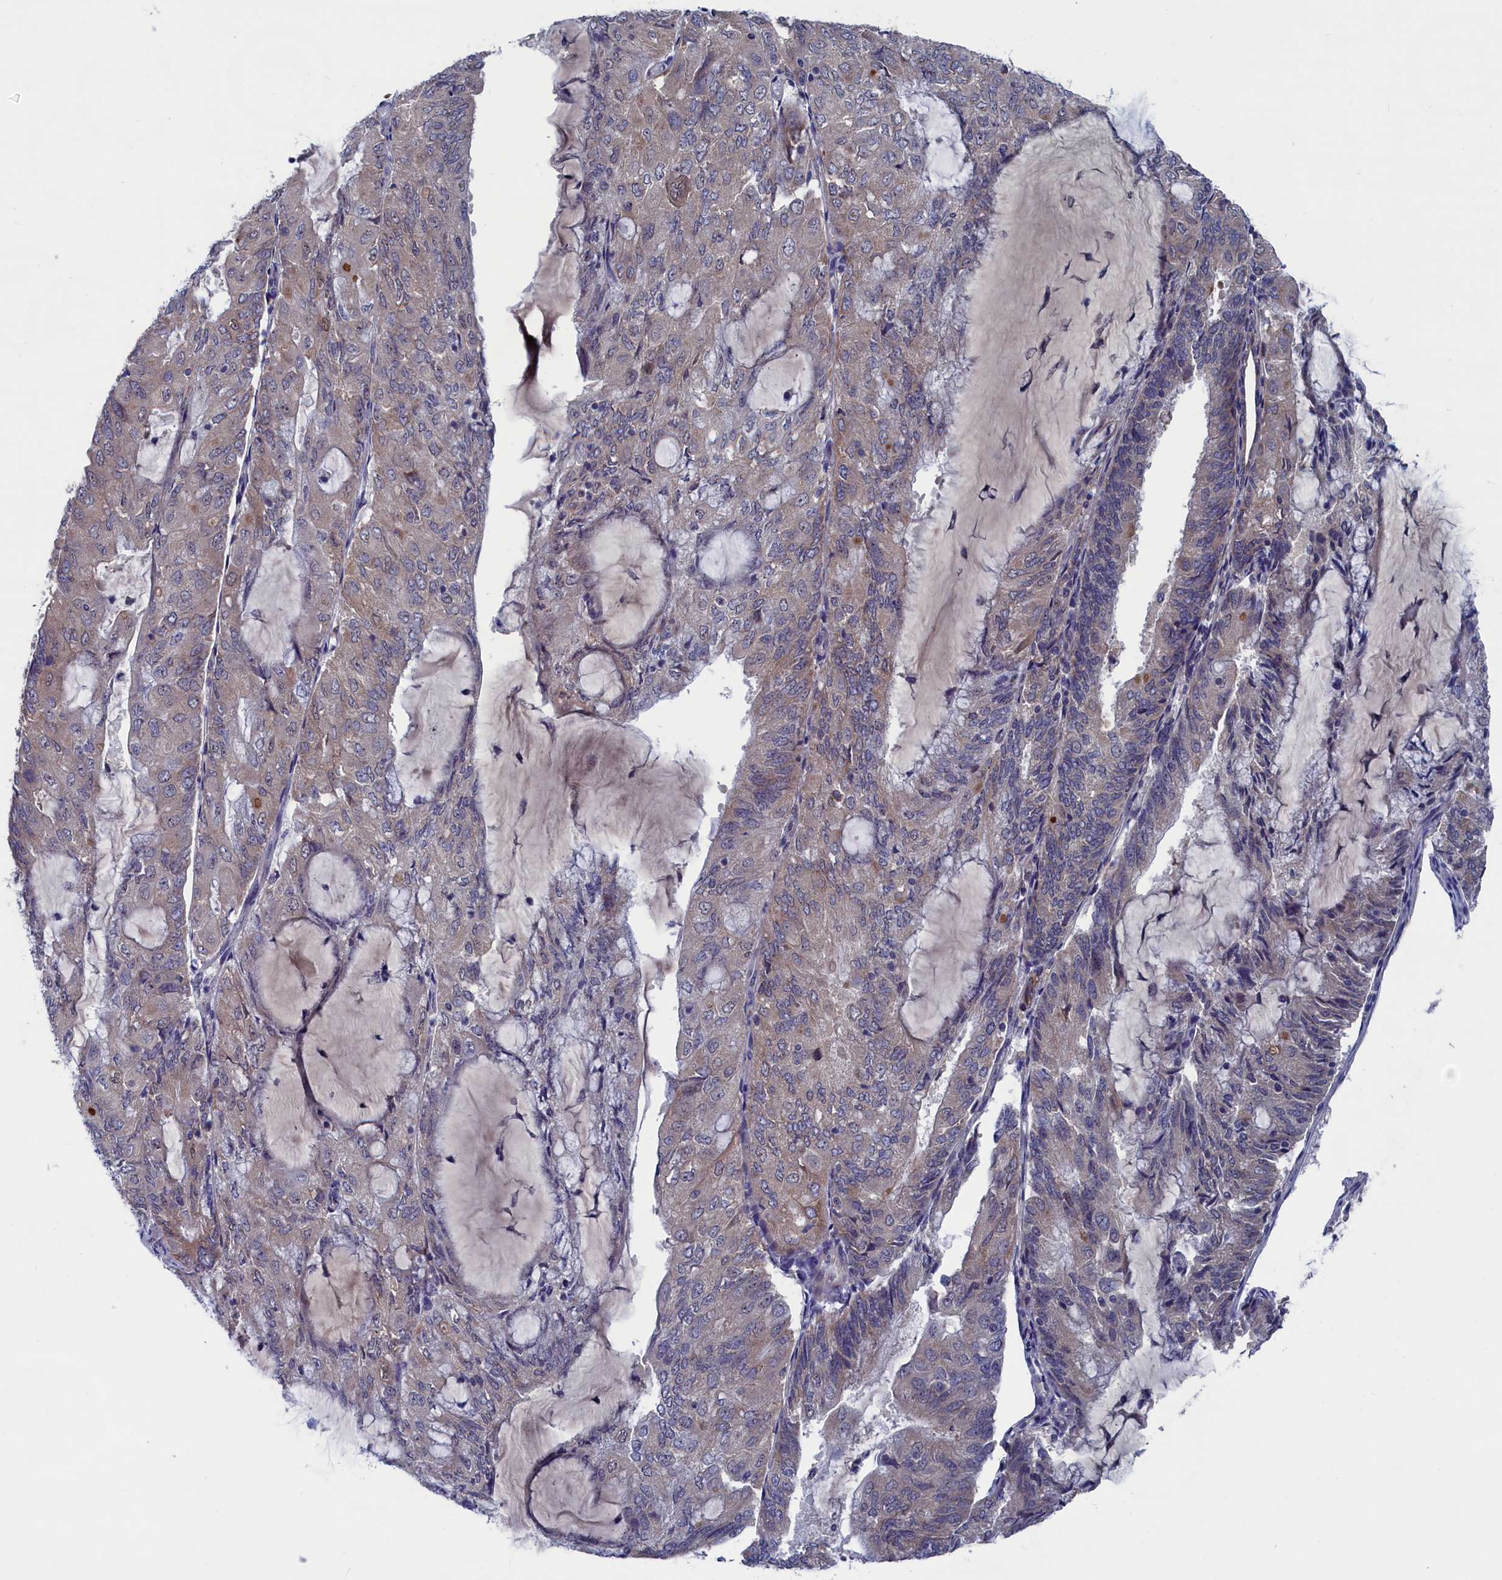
{"staining": {"intensity": "weak", "quantity": "25%-75%", "location": "cytoplasmic/membranous"}, "tissue": "endometrial cancer", "cell_type": "Tumor cells", "image_type": "cancer", "snomed": [{"axis": "morphology", "description": "Adenocarcinoma, NOS"}, {"axis": "topography", "description": "Endometrium"}], "caption": "Human endometrial cancer (adenocarcinoma) stained with a brown dye exhibits weak cytoplasmic/membranous positive staining in about 25%-75% of tumor cells.", "gene": "SPATA13", "patient": {"sex": "female", "age": 81}}